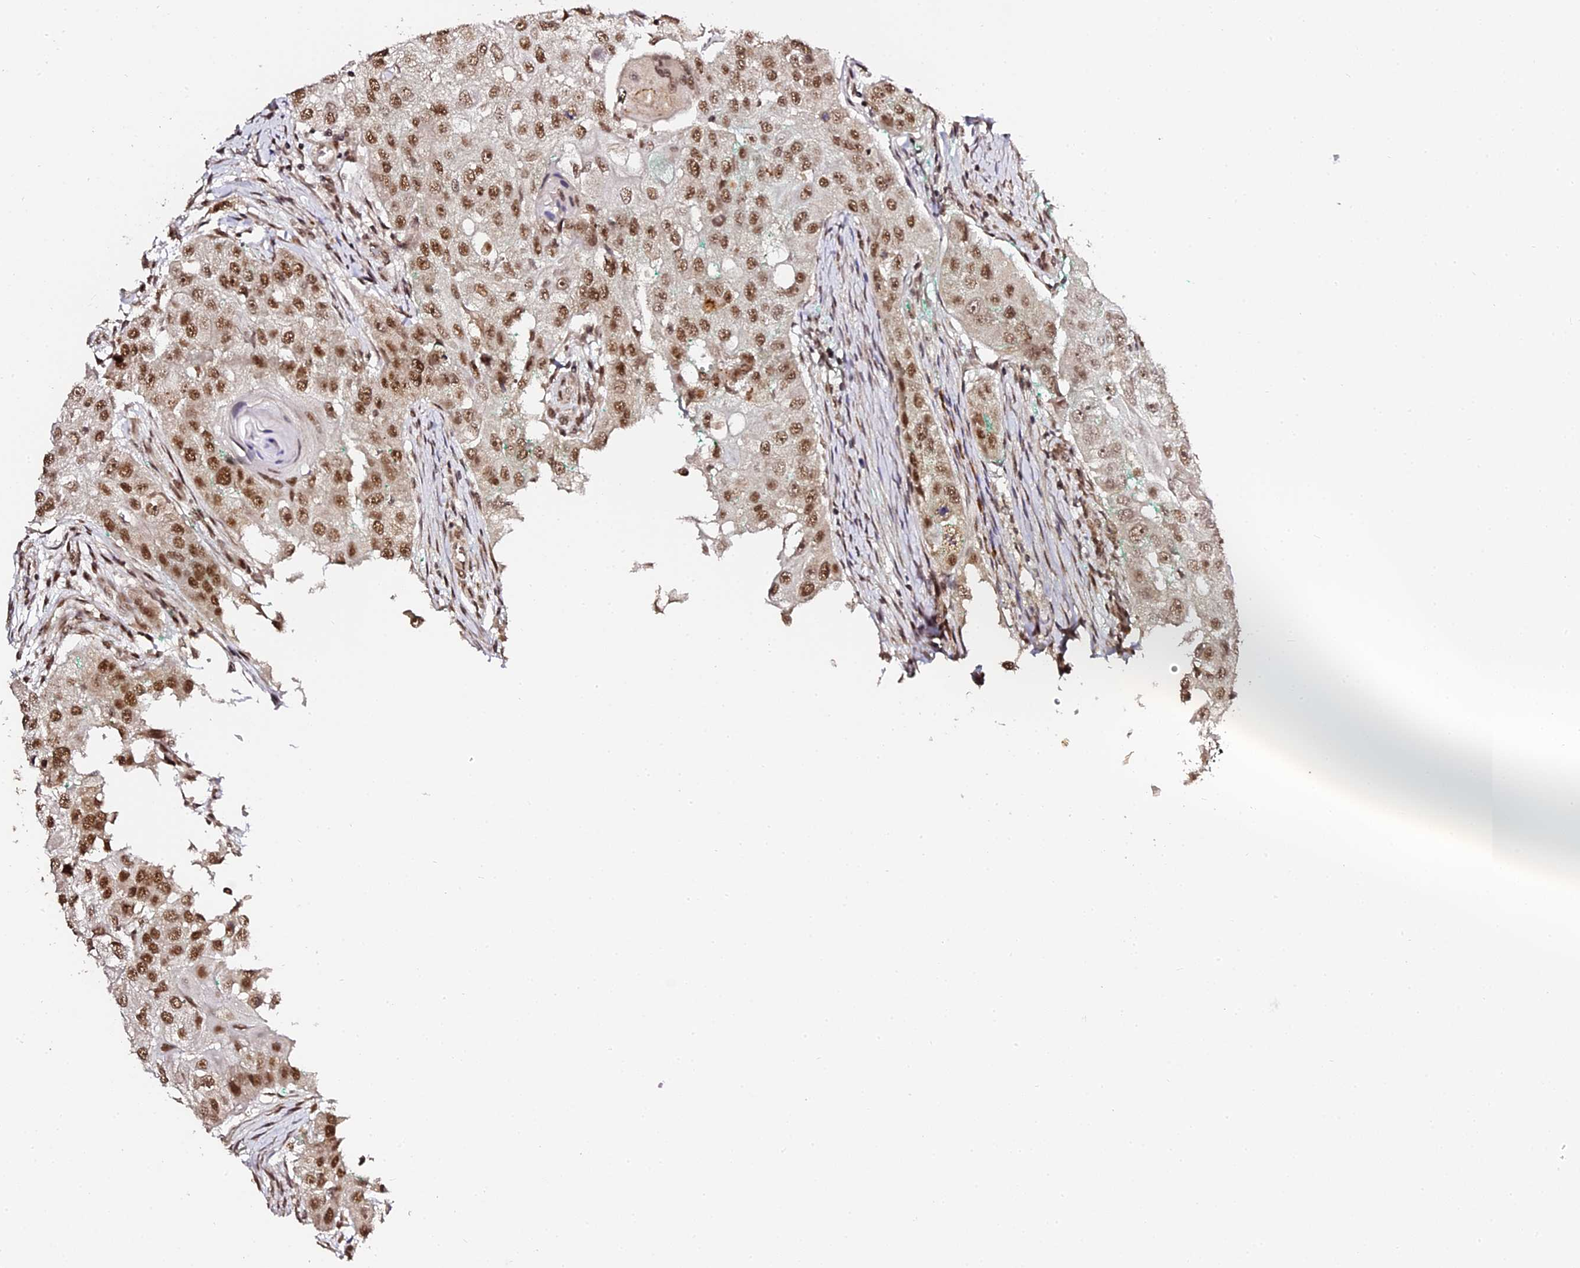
{"staining": {"intensity": "moderate", "quantity": ">75%", "location": "nuclear"}, "tissue": "head and neck cancer", "cell_type": "Tumor cells", "image_type": "cancer", "snomed": [{"axis": "morphology", "description": "Normal tissue, NOS"}, {"axis": "morphology", "description": "Squamous cell carcinoma, NOS"}, {"axis": "topography", "description": "Skeletal muscle"}, {"axis": "topography", "description": "Head-Neck"}], "caption": "Squamous cell carcinoma (head and neck) stained for a protein demonstrates moderate nuclear positivity in tumor cells.", "gene": "MCRS1", "patient": {"sex": "male", "age": 51}}